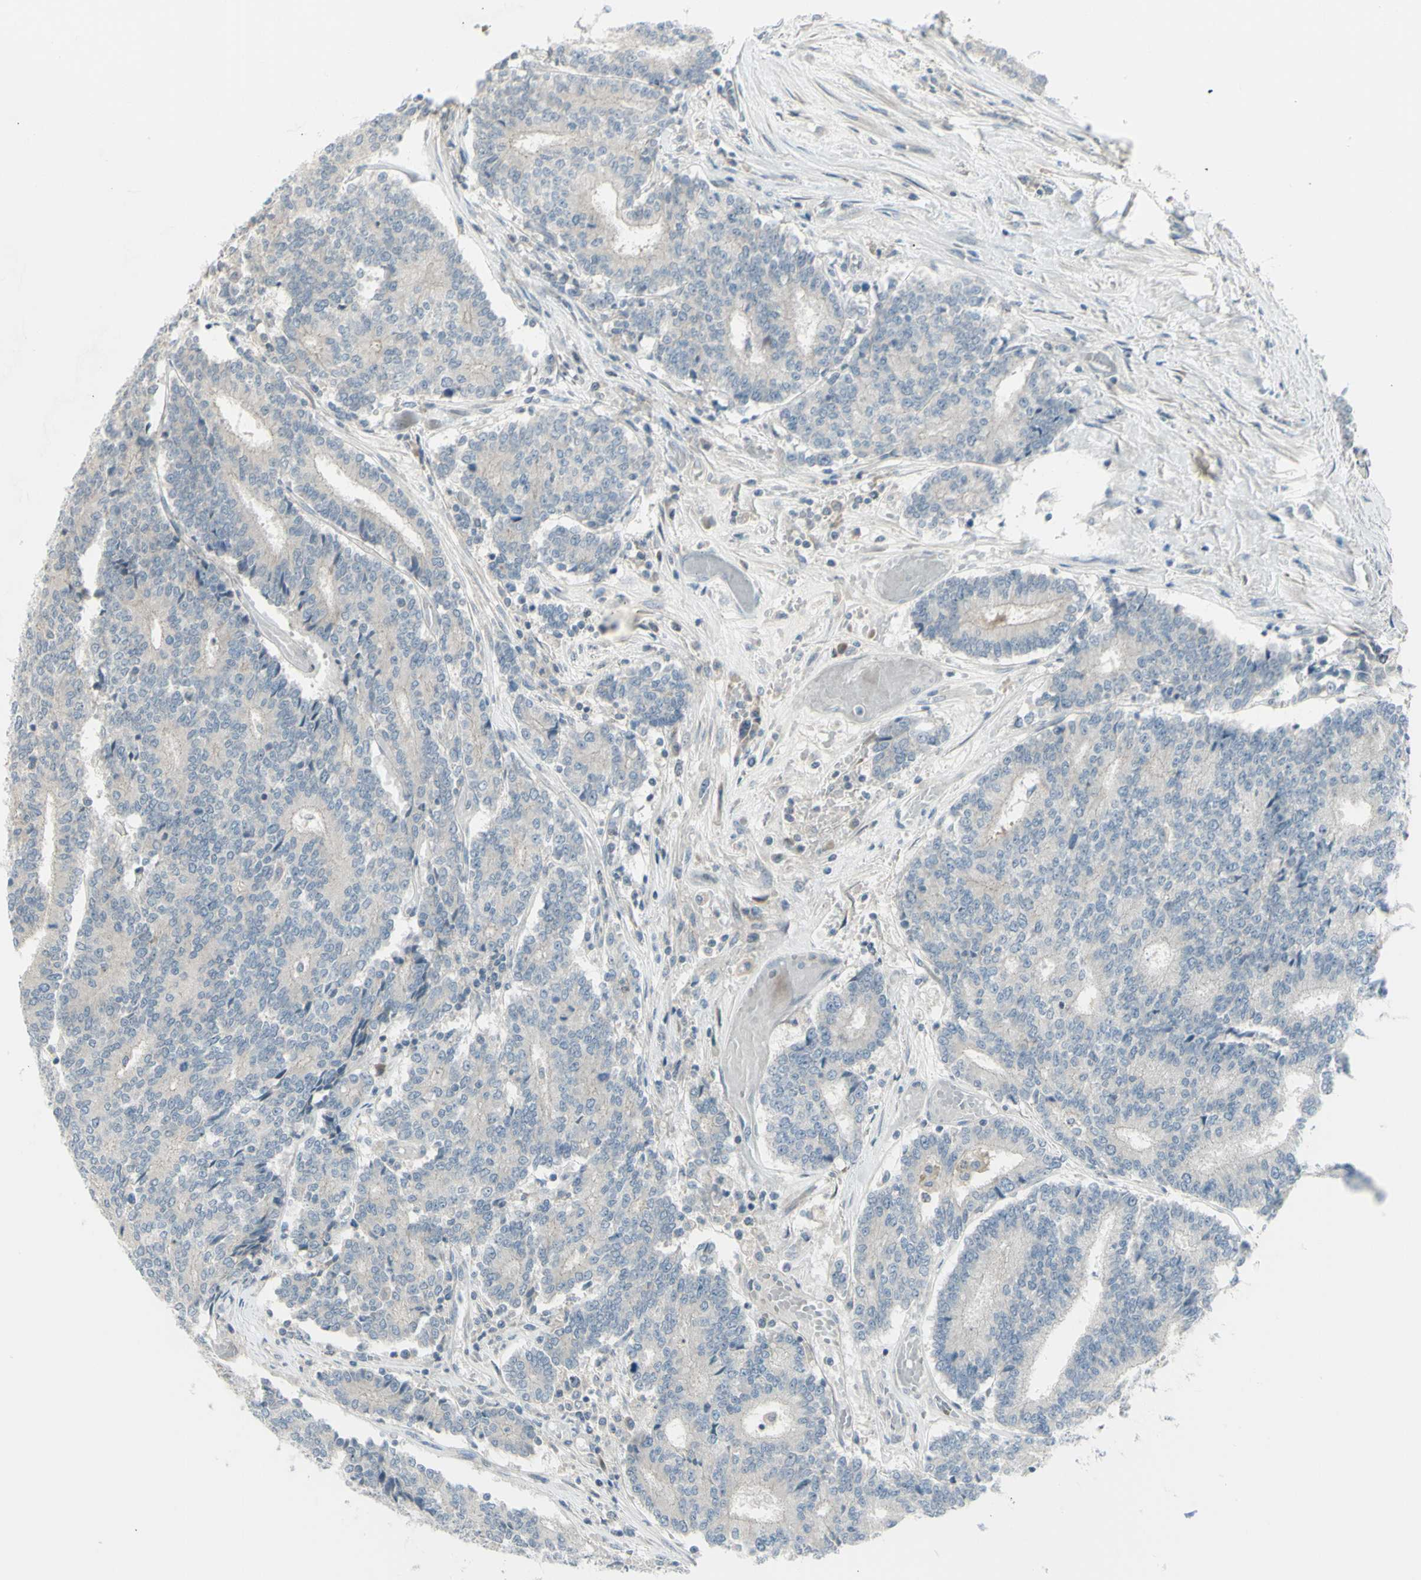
{"staining": {"intensity": "weak", "quantity": ">75%", "location": "cytoplasmic/membranous"}, "tissue": "prostate cancer", "cell_type": "Tumor cells", "image_type": "cancer", "snomed": [{"axis": "morphology", "description": "Normal tissue, NOS"}, {"axis": "morphology", "description": "Adenocarcinoma, High grade"}, {"axis": "topography", "description": "Prostate"}, {"axis": "topography", "description": "Seminal veicle"}], "caption": "Immunohistochemistry (IHC) histopathology image of high-grade adenocarcinoma (prostate) stained for a protein (brown), which shows low levels of weak cytoplasmic/membranous staining in about >75% of tumor cells.", "gene": "SH3GL2", "patient": {"sex": "male", "age": 55}}